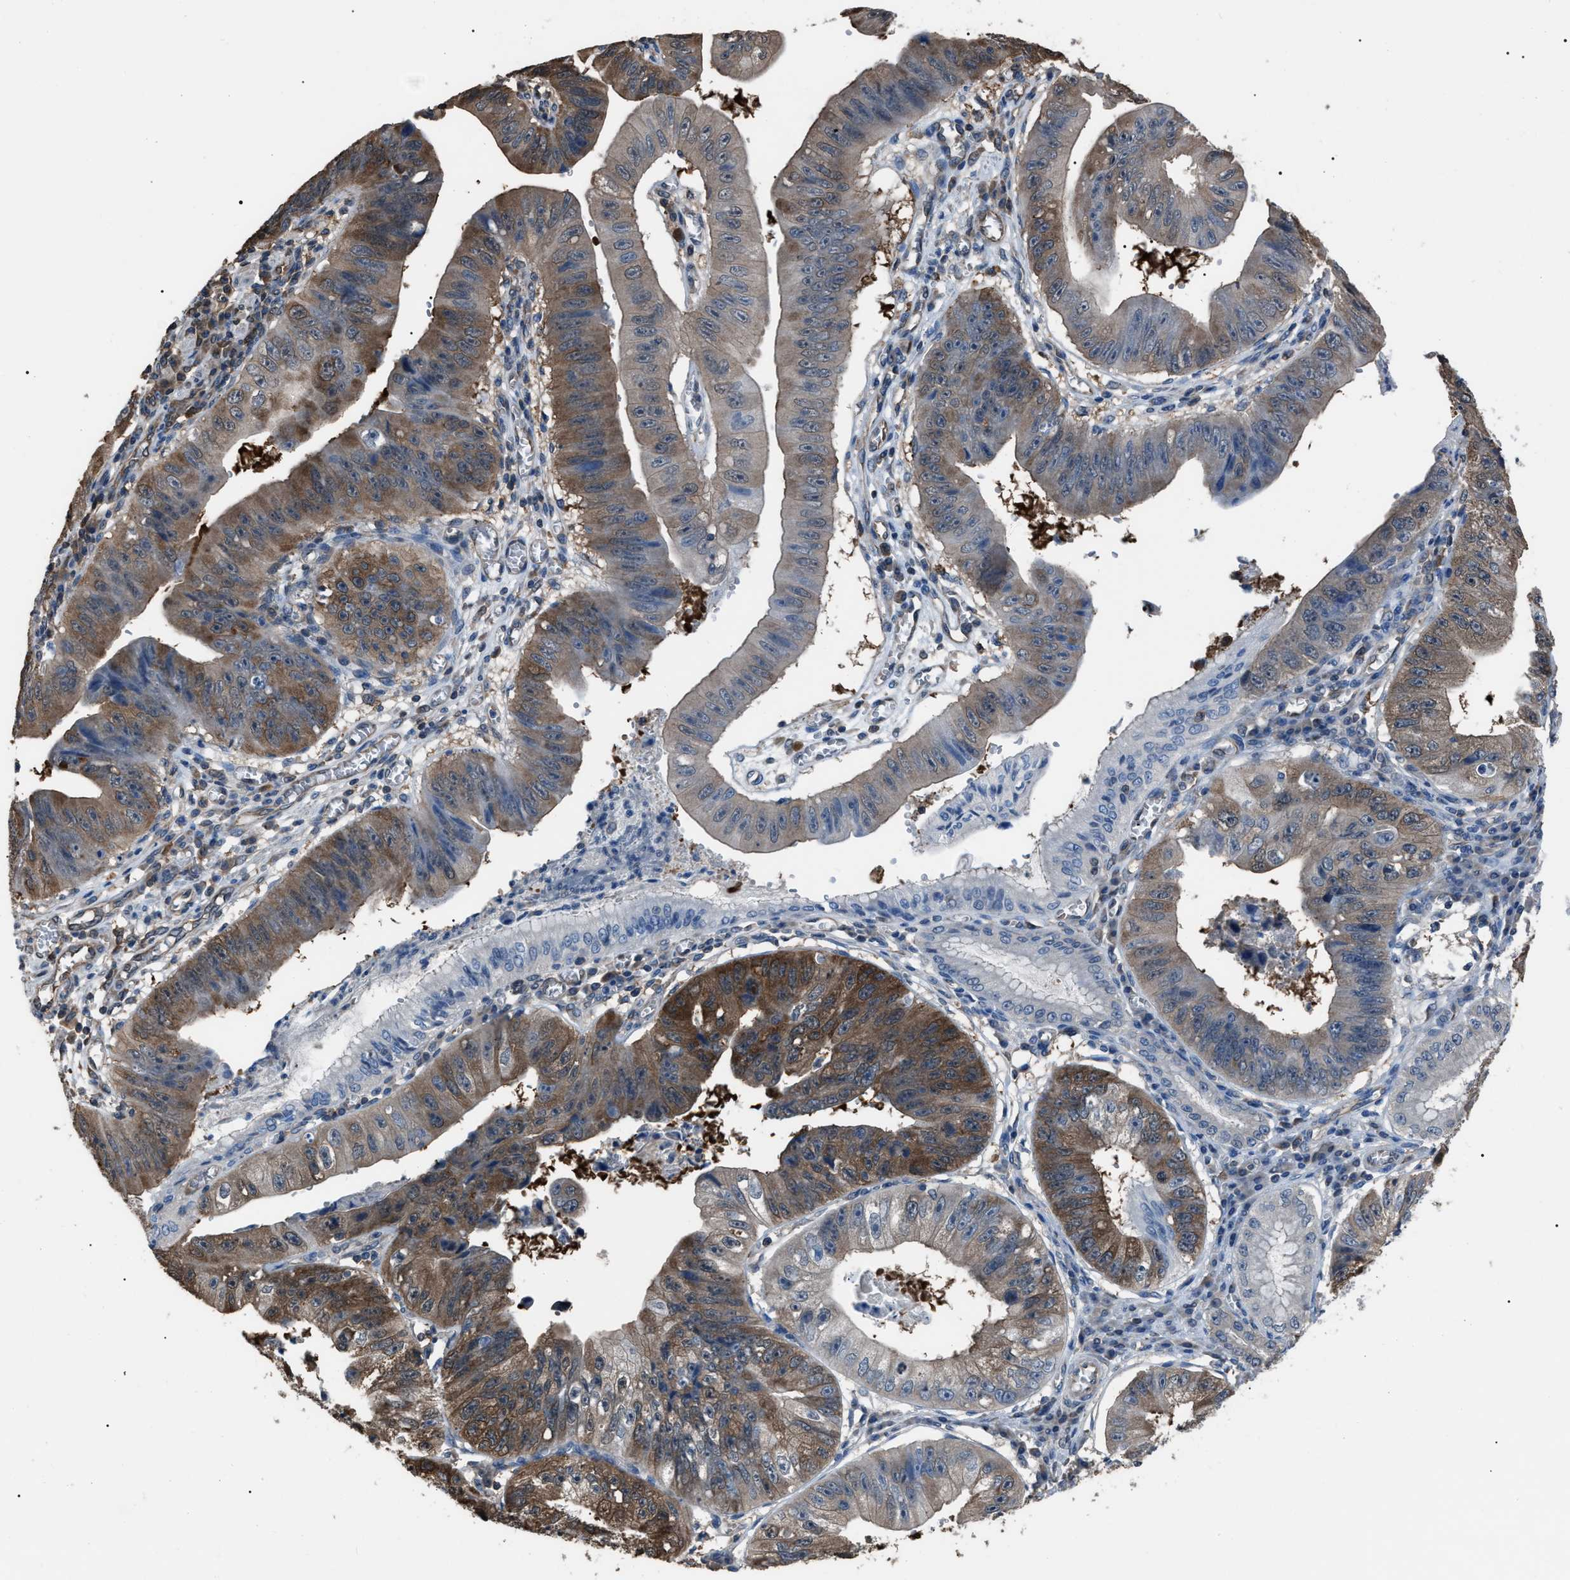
{"staining": {"intensity": "moderate", "quantity": "25%-75%", "location": "cytoplasmic/membranous"}, "tissue": "stomach cancer", "cell_type": "Tumor cells", "image_type": "cancer", "snomed": [{"axis": "morphology", "description": "Adenocarcinoma, NOS"}, {"axis": "topography", "description": "Stomach"}], "caption": "An image of human stomach adenocarcinoma stained for a protein shows moderate cytoplasmic/membranous brown staining in tumor cells. Using DAB (brown) and hematoxylin (blue) stains, captured at high magnification using brightfield microscopy.", "gene": "PDCD5", "patient": {"sex": "male", "age": 59}}